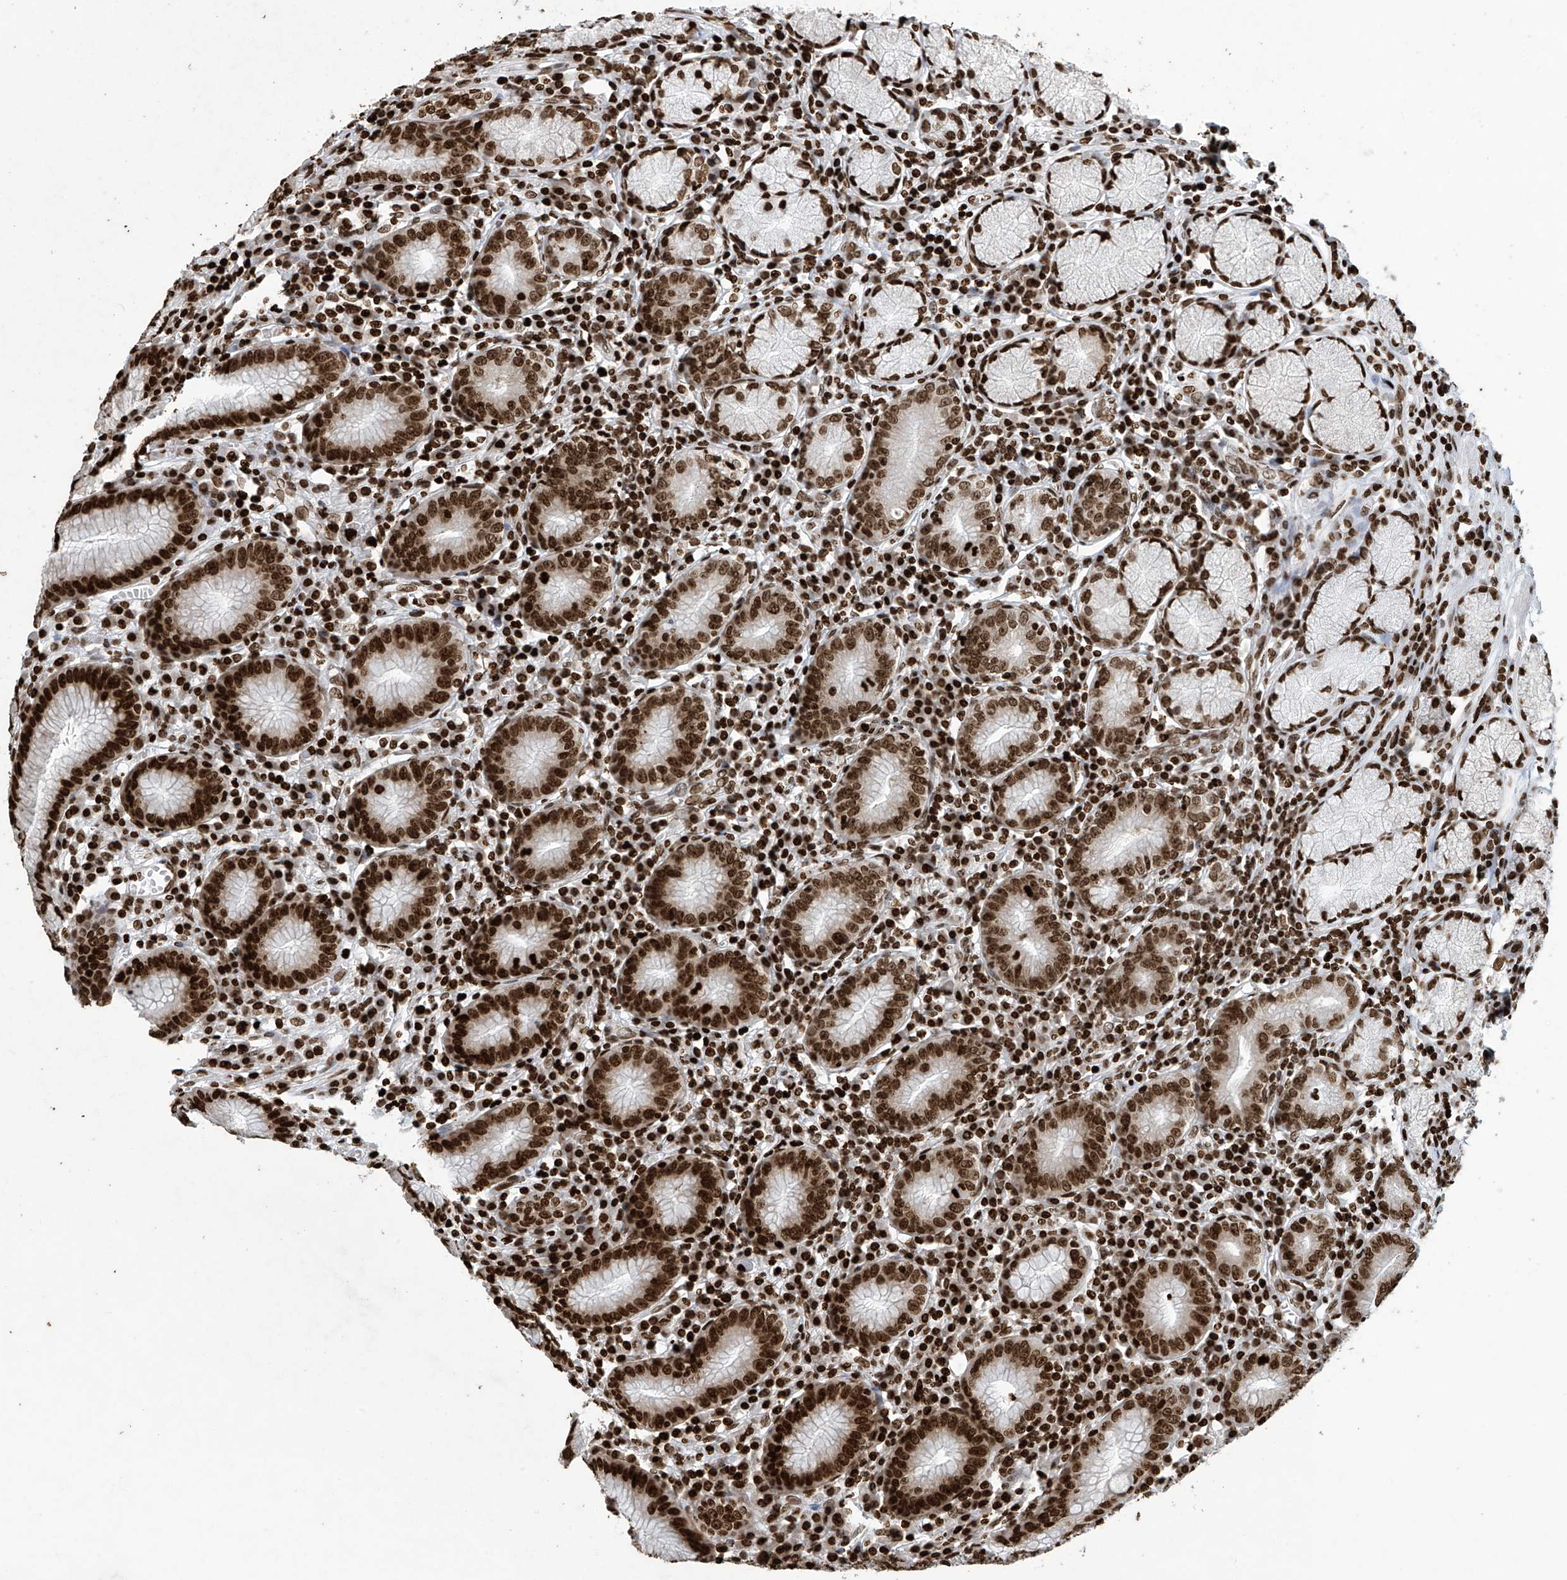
{"staining": {"intensity": "strong", "quantity": ">75%", "location": "nuclear"}, "tissue": "stomach", "cell_type": "Glandular cells", "image_type": "normal", "snomed": [{"axis": "morphology", "description": "Normal tissue, NOS"}, {"axis": "topography", "description": "Stomach"}], "caption": "Glandular cells display strong nuclear expression in about >75% of cells in unremarkable stomach.", "gene": "H4C16", "patient": {"sex": "male", "age": 55}}